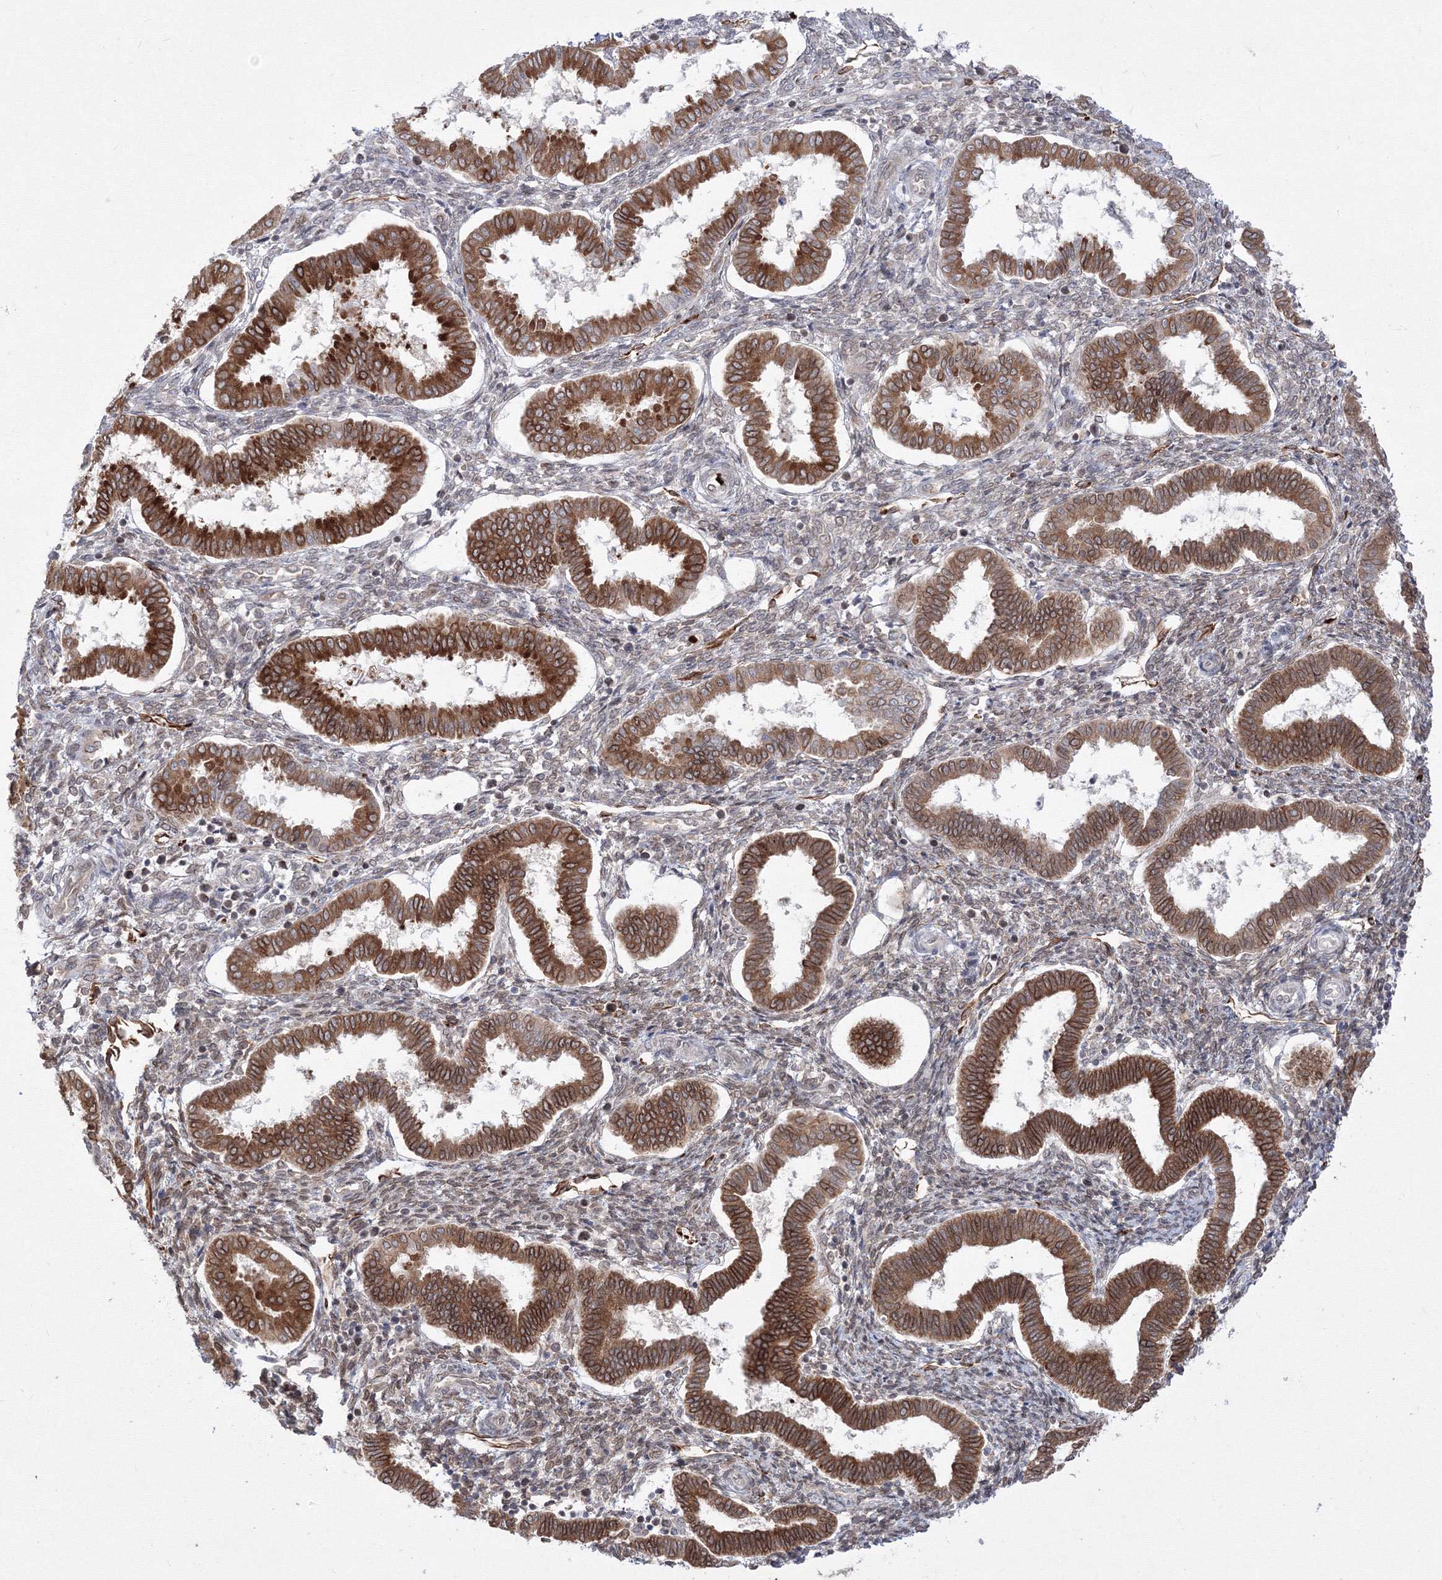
{"staining": {"intensity": "negative", "quantity": "none", "location": "none"}, "tissue": "endometrium", "cell_type": "Cells in endometrial stroma", "image_type": "normal", "snomed": [{"axis": "morphology", "description": "Normal tissue, NOS"}, {"axis": "topography", "description": "Endometrium"}], "caption": "Immunohistochemistry of unremarkable human endometrium shows no positivity in cells in endometrial stroma.", "gene": "DNAJB2", "patient": {"sex": "female", "age": 24}}